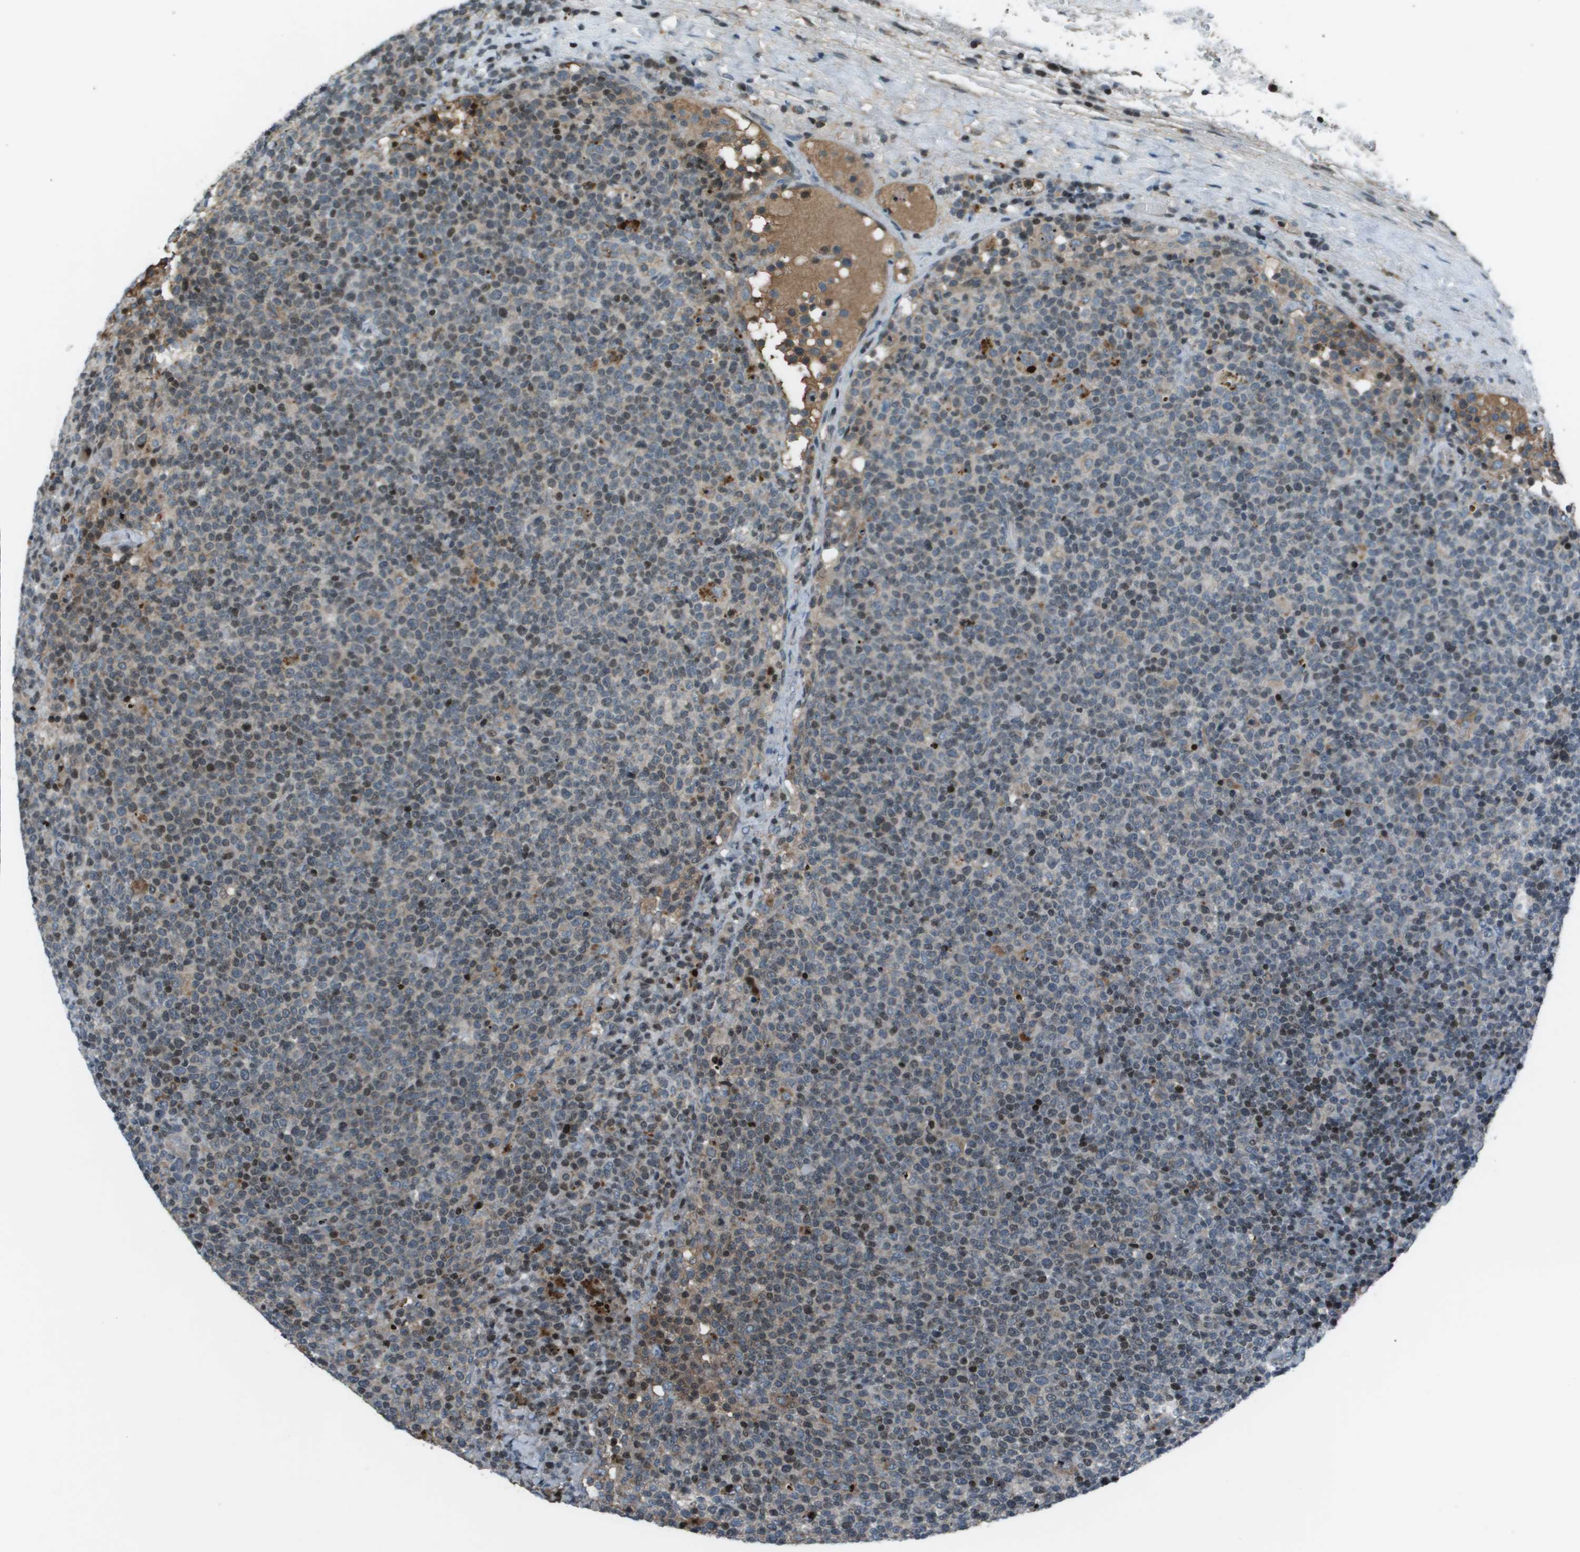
{"staining": {"intensity": "weak", "quantity": "<25%", "location": "cytoplasmic/membranous,nuclear"}, "tissue": "lymphoma", "cell_type": "Tumor cells", "image_type": "cancer", "snomed": [{"axis": "morphology", "description": "Malignant lymphoma, non-Hodgkin's type, High grade"}, {"axis": "topography", "description": "Lymph node"}], "caption": "This micrograph is of lymphoma stained with immunohistochemistry (IHC) to label a protein in brown with the nuclei are counter-stained blue. There is no positivity in tumor cells.", "gene": "CXCL12", "patient": {"sex": "male", "age": 61}}